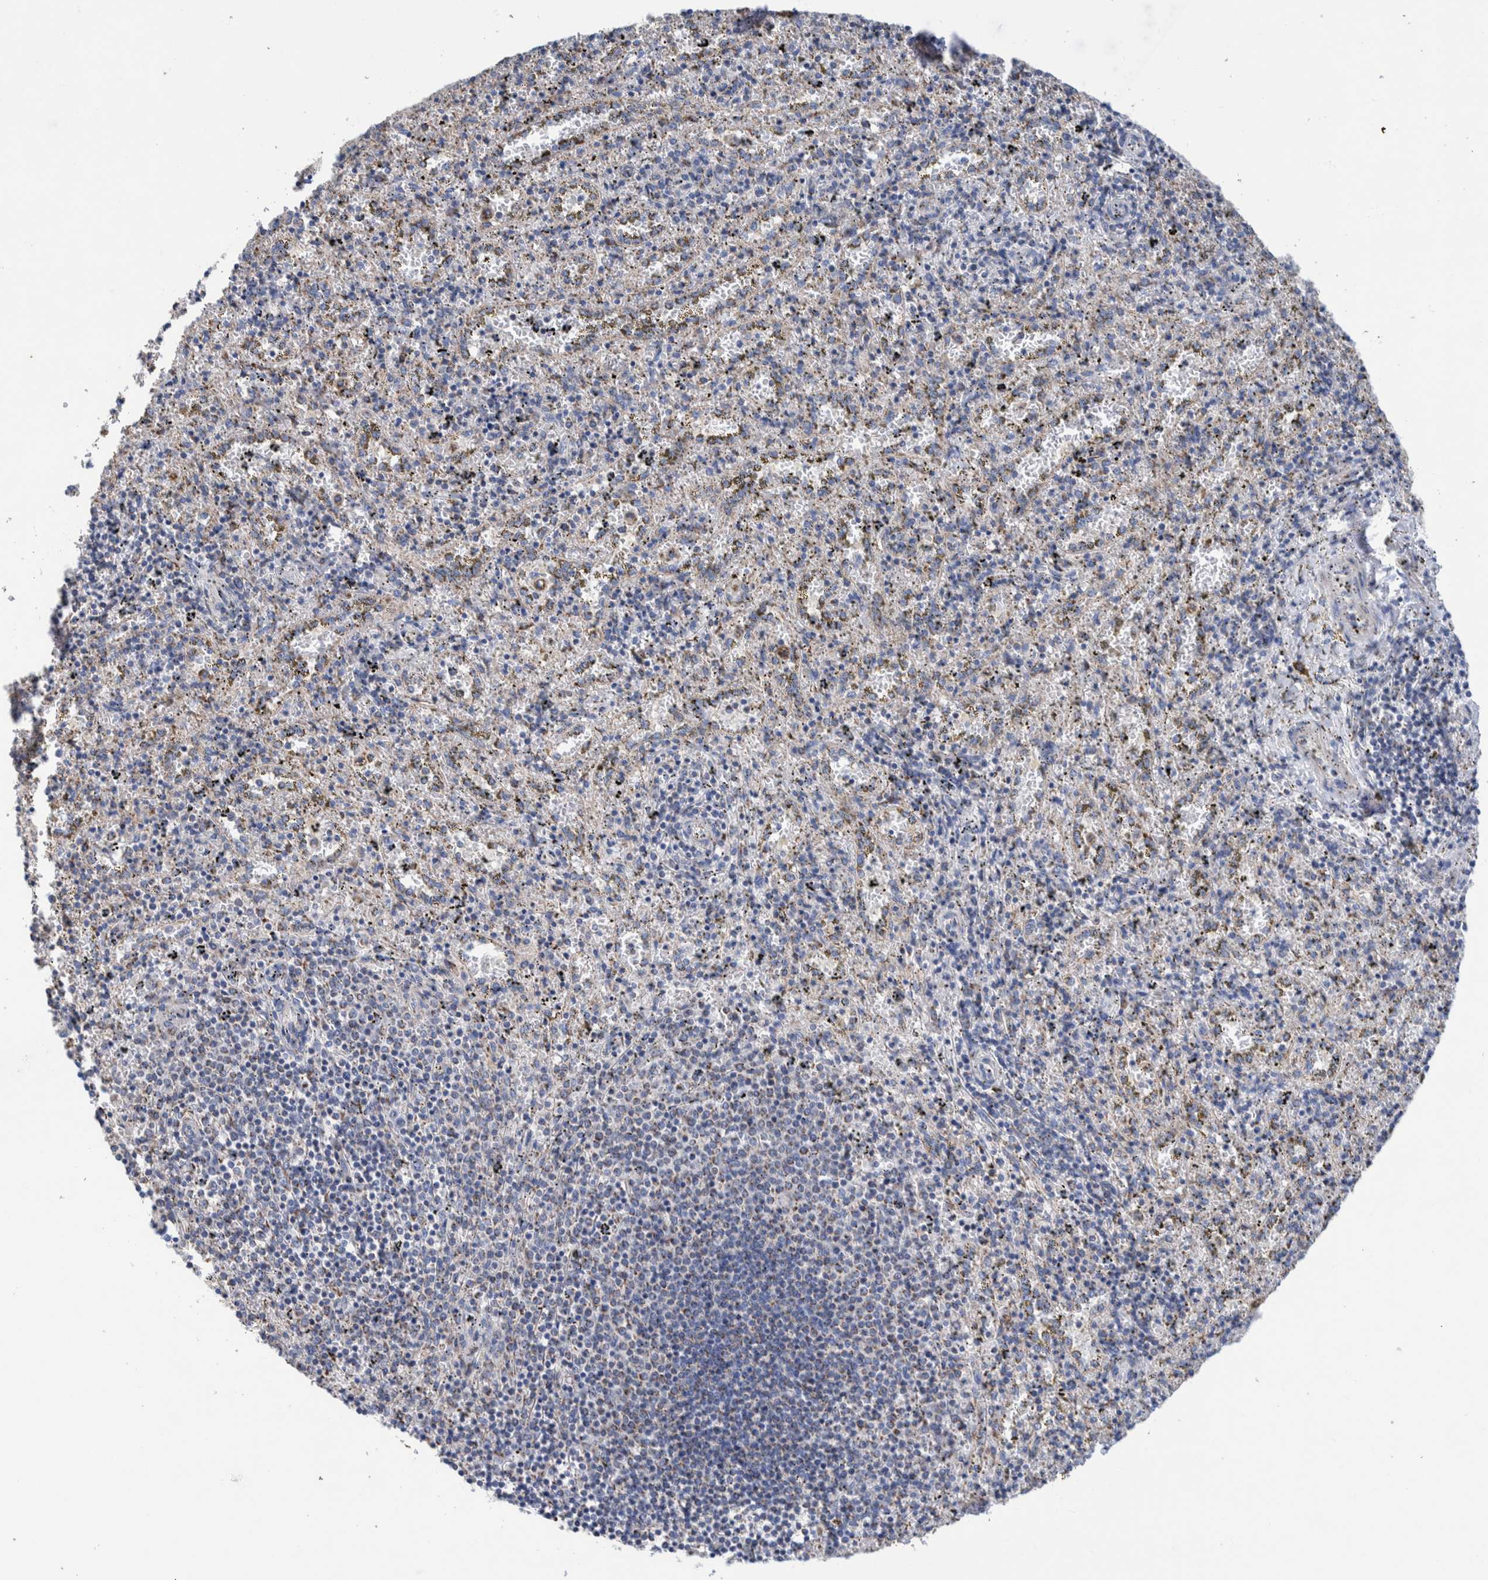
{"staining": {"intensity": "negative", "quantity": "none", "location": "none"}, "tissue": "spleen", "cell_type": "Cells in red pulp", "image_type": "normal", "snomed": [{"axis": "morphology", "description": "Normal tissue, NOS"}, {"axis": "topography", "description": "Spleen"}], "caption": "Protein analysis of normal spleen reveals no significant staining in cells in red pulp. (DAB immunohistochemistry (IHC) visualized using brightfield microscopy, high magnification).", "gene": "DECR1", "patient": {"sex": "male", "age": 11}}